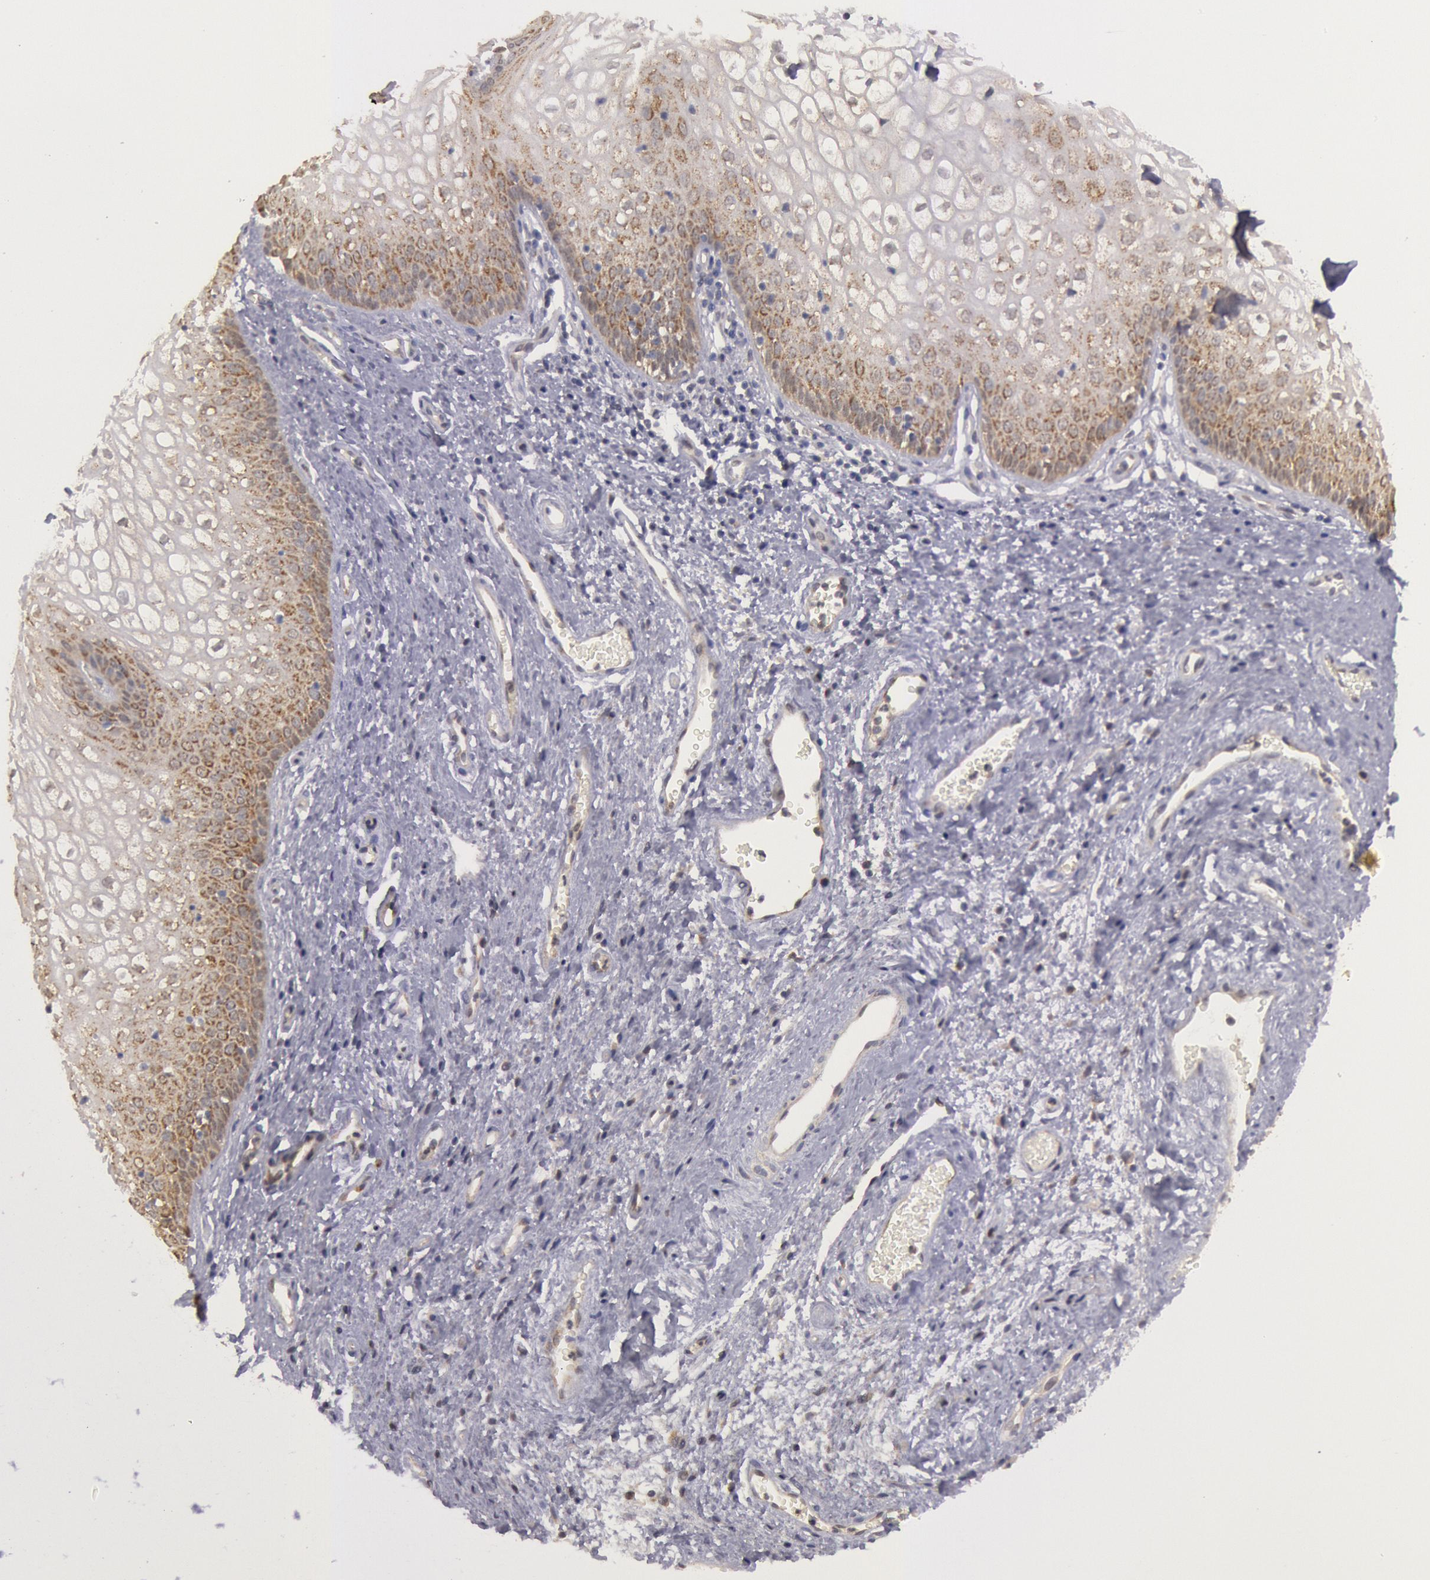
{"staining": {"intensity": "weak", "quantity": "25%-75%", "location": "cytoplasmic/membranous"}, "tissue": "vagina", "cell_type": "Squamous epithelial cells", "image_type": "normal", "snomed": [{"axis": "morphology", "description": "Normal tissue, NOS"}, {"axis": "topography", "description": "Vagina"}], "caption": "There is low levels of weak cytoplasmic/membranous expression in squamous epithelial cells of unremarkable vagina, as demonstrated by immunohistochemical staining (brown color).", "gene": "MPST", "patient": {"sex": "female", "age": 34}}